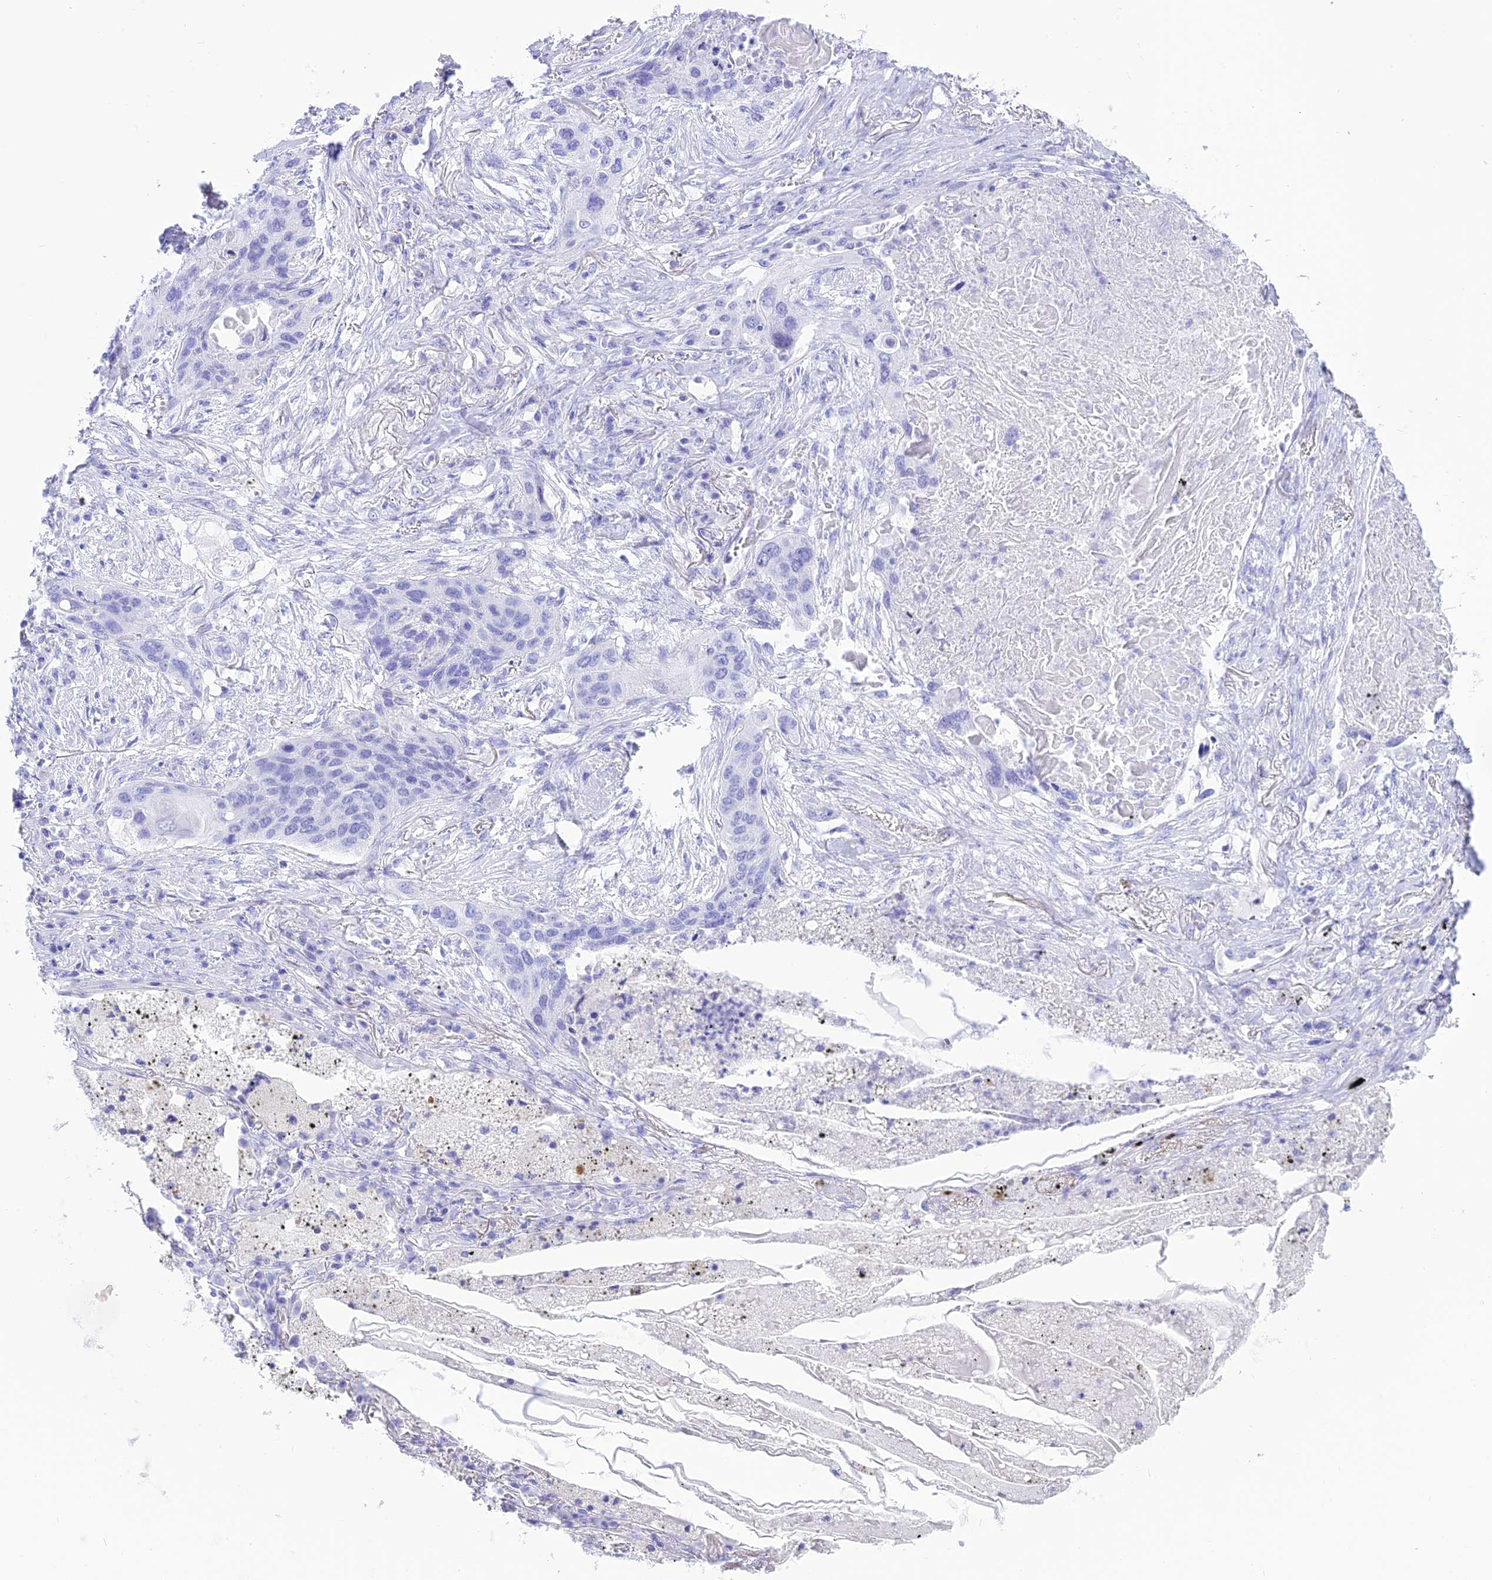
{"staining": {"intensity": "negative", "quantity": "none", "location": "none"}, "tissue": "lung cancer", "cell_type": "Tumor cells", "image_type": "cancer", "snomed": [{"axis": "morphology", "description": "Squamous cell carcinoma, NOS"}, {"axis": "topography", "description": "Lung"}], "caption": "Lung cancer stained for a protein using immunohistochemistry (IHC) demonstrates no expression tumor cells.", "gene": "GLYATL1", "patient": {"sex": "female", "age": 63}}